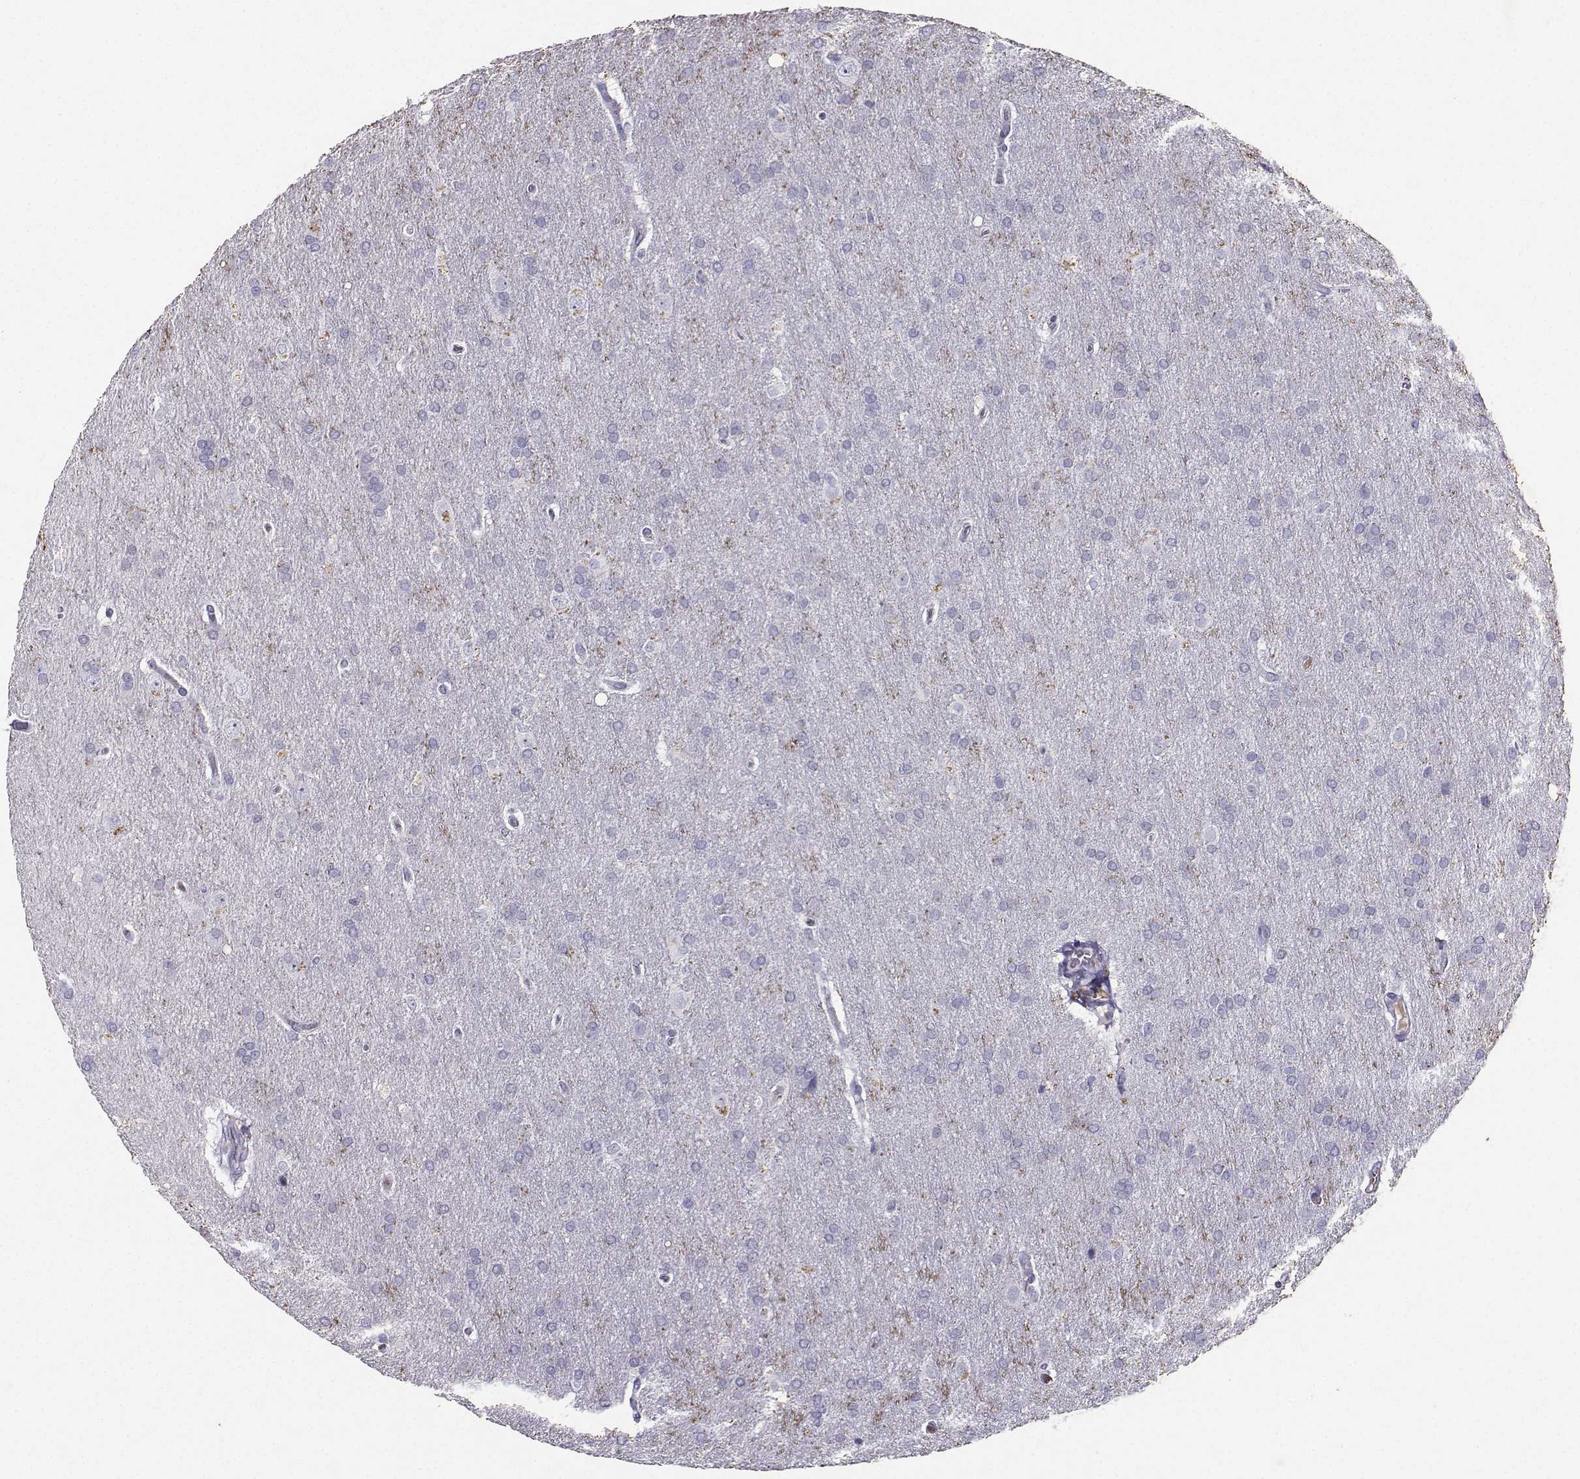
{"staining": {"intensity": "negative", "quantity": "none", "location": "none"}, "tissue": "glioma", "cell_type": "Tumor cells", "image_type": "cancer", "snomed": [{"axis": "morphology", "description": "Glioma, malignant, Low grade"}, {"axis": "topography", "description": "Brain"}], "caption": "The micrograph reveals no significant staining in tumor cells of glioma.", "gene": "GRIK4", "patient": {"sex": "female", "age": 32}}